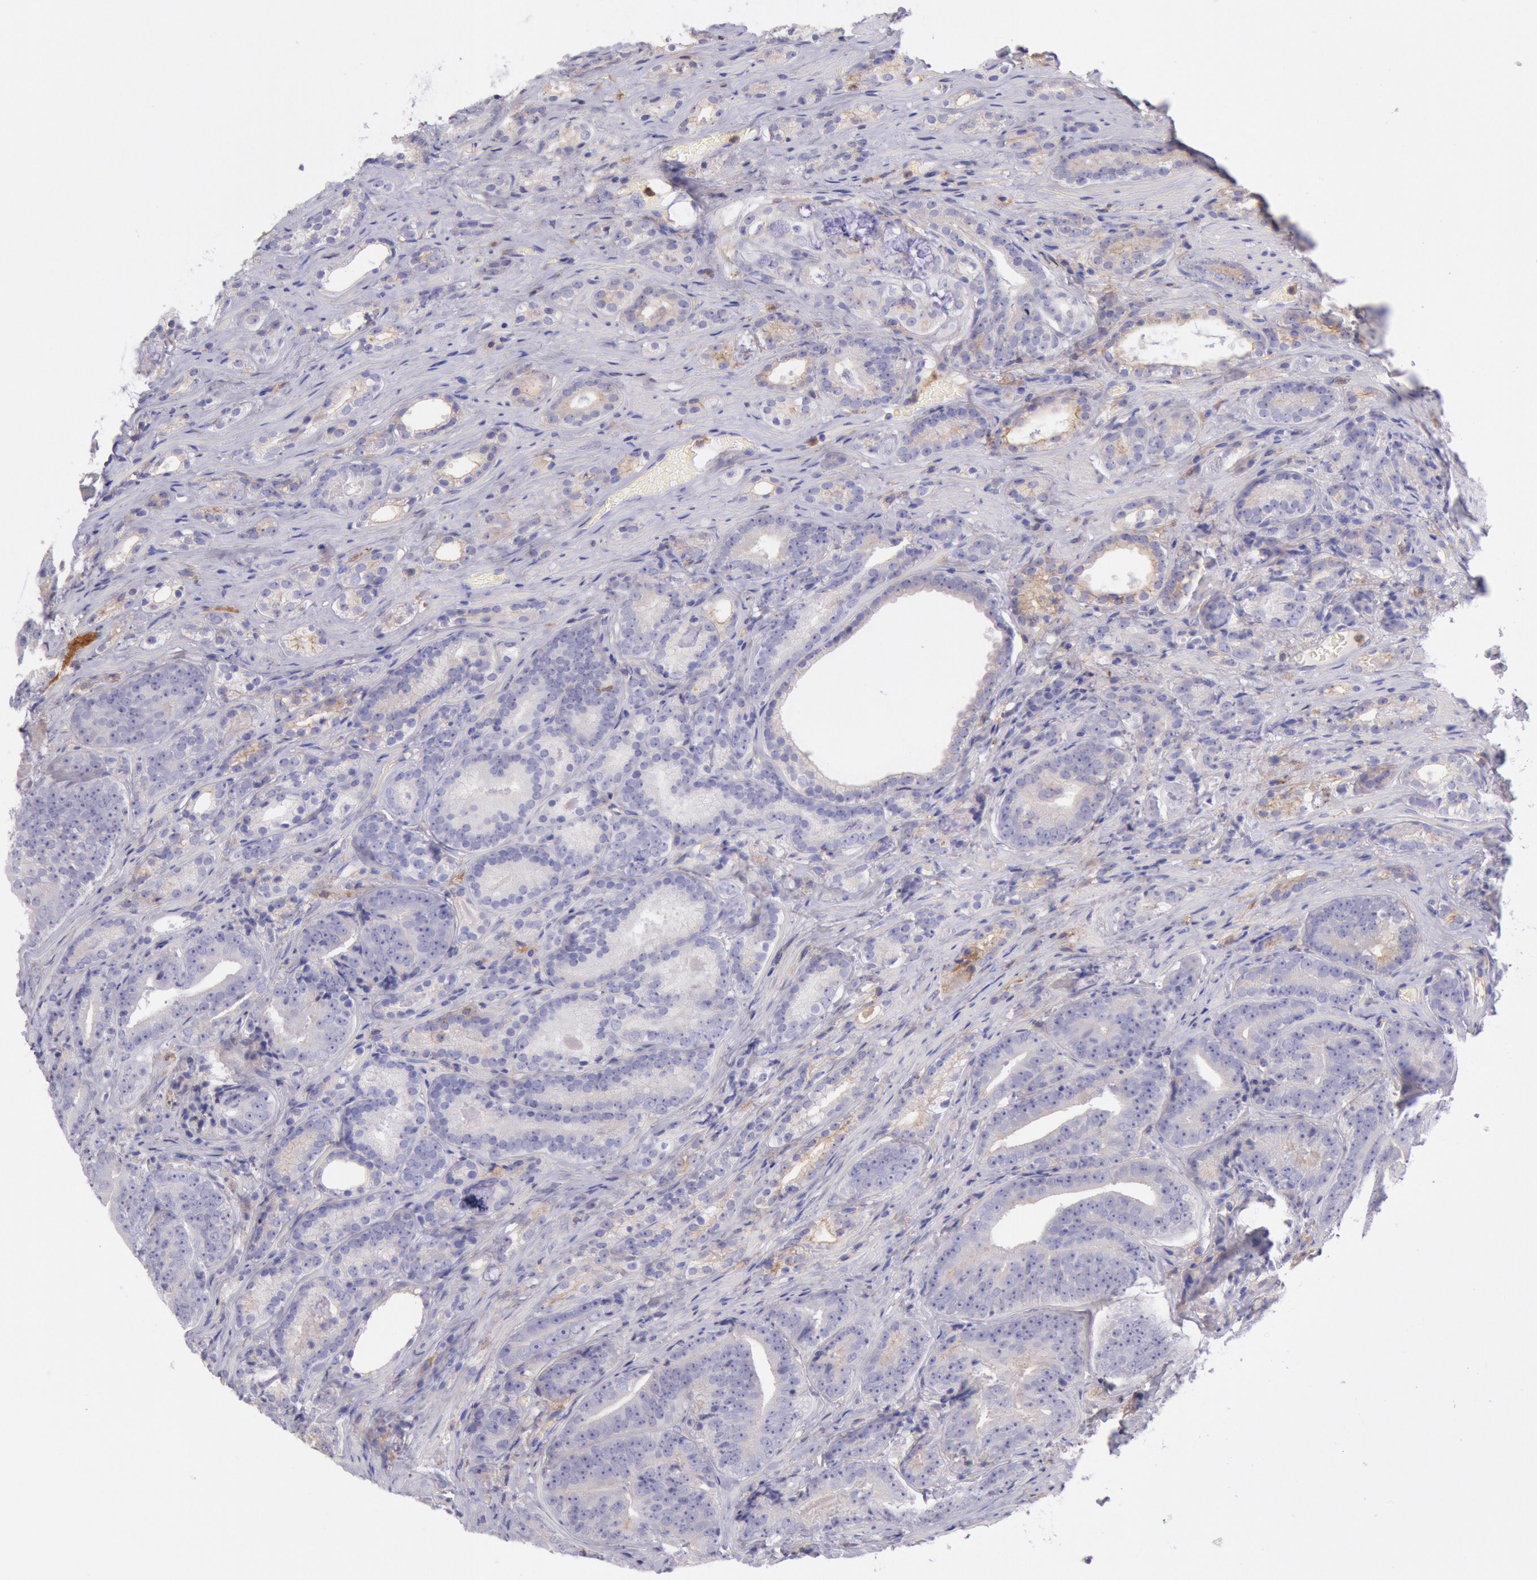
{"staining": {"intensity": "weak", "quantity": "<25%", "location": "cytoplasmic/membranous"}, "tissue": "prostate cancer", "cell_type": "Tumor cells", "image_type": "cancer", "snomed": [{"axis": "morphology", "description": "Adenocarcinoma, Medium grade"}, {"axis": "topography", "description": "Prostate"}], "caption": "Tumor cells show no significant positivity in prostate cancer.", "gene": "LYN", "patient": {"sex": "male", "age": 65}}